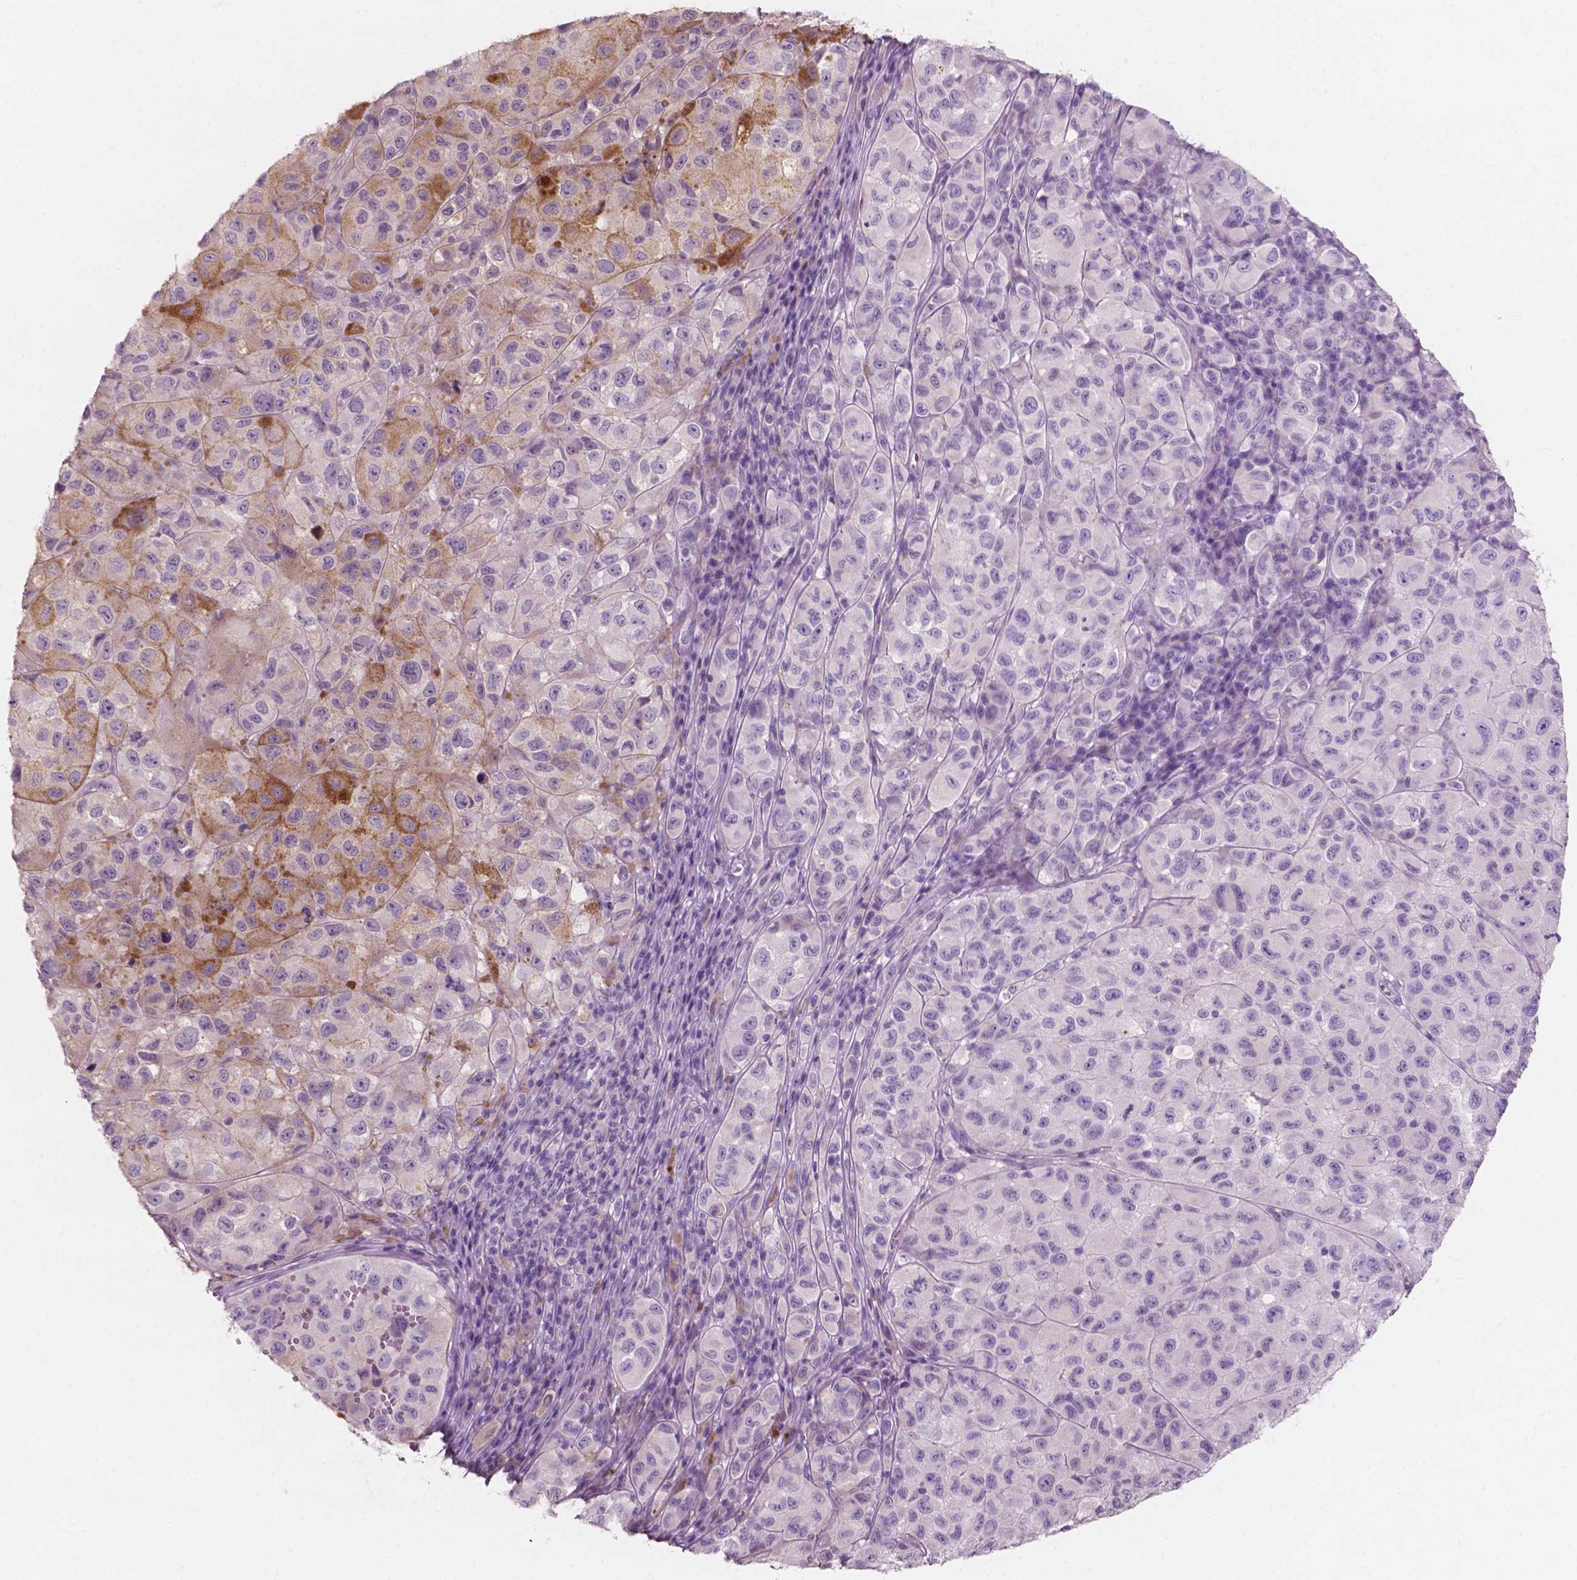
{"staining": {"intensity": "negative", "quantity": "none", "location": "none"}, "tissue": "melanoma", "cell_type": "Tumor cells", "image_type": "cancer", "snomed": [{"axis": "morphology", "description": "Malignant melanoma, NOS"}, {"axis": "topography", "description": "Skin"}], "caption": "Melanoma was stained to show a protein in brown. There is no significant staining in tumor cells.", "gene": "AWAT1", "patient": {"sex": "male", "age": 93}}